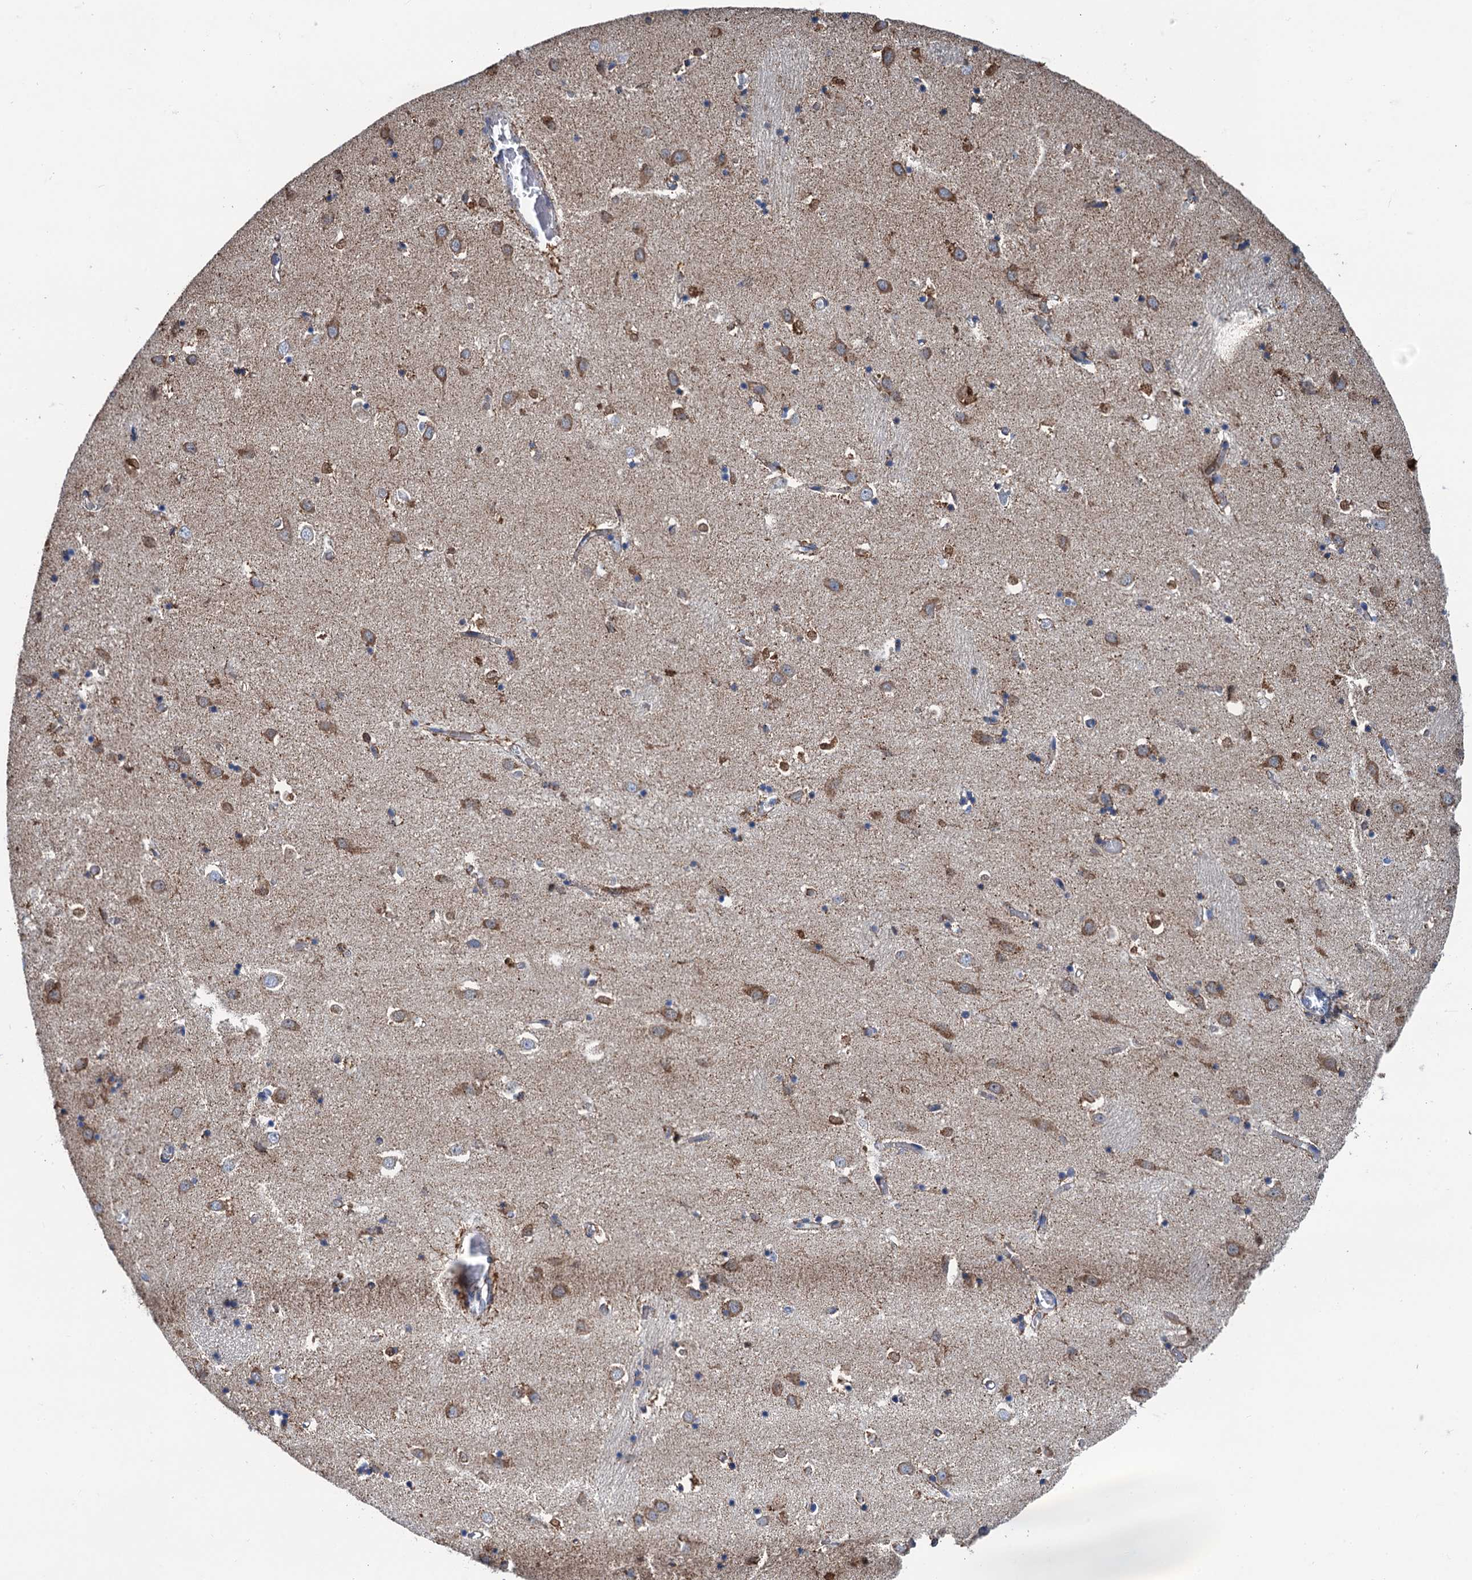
{"staining": {"intensity": "moderate", "quantity": "25%-75%", "location": "cytoplasmic/membranous"}, "tissue": "caudate", "cell_type": "Glial cells", "image_type": "normal", "snomed": [{"axis": "morphology", "description": "Normal tissue, NOS"}, {"axis": "topography", "description": "Lateral ventricle wall"}], "caption": "Immunohistochemistry (IHC) (DAB) staining of benign human caudate displays moderate cytoplasmic/membranous protein positivity in approximately 25%-75% of glial cells. (IHC, brightfield microscopy, high magnification).", "gene": "IVD", "patient": {"sex": "male", "age": 70}}